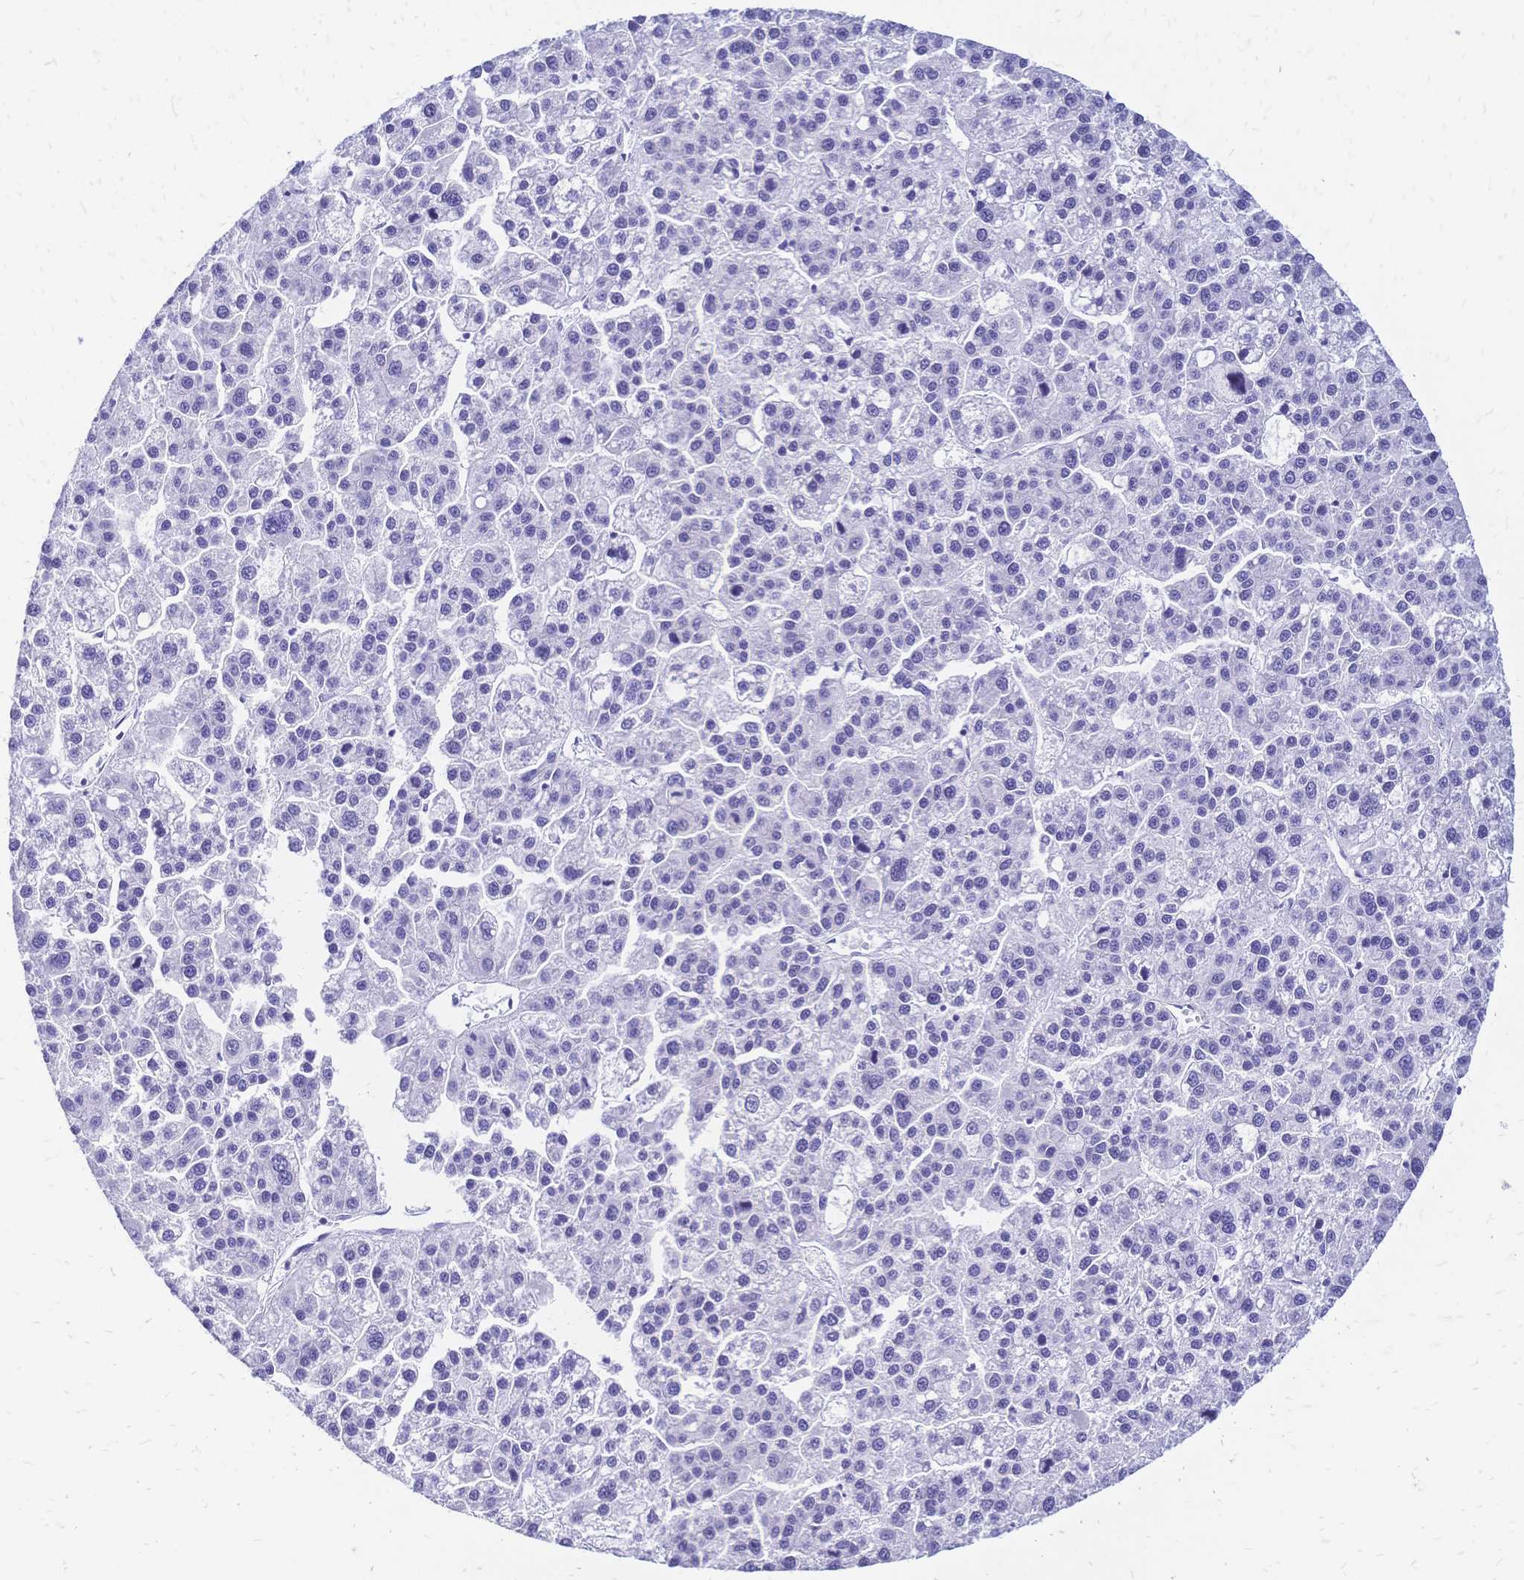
{"staining": {"intensity": "negative", "quantity": "none", "location": "none"}, "tissue": "liver cancer", "cell_type": "Tumor cells", "image_type": "cancer", "snomed": [{"axis": "morphology", "description": "Carcinoma, Hepatocellular, NOS"}, {"axis": "topography", "description": "Liver"}], "caption": "Hepatocellular carcinoma (liver) stained for a protein using IHC reveals no staining tumor cells.", "gene": "FA2H", "patient": {"sex": "female", "age": 58}}